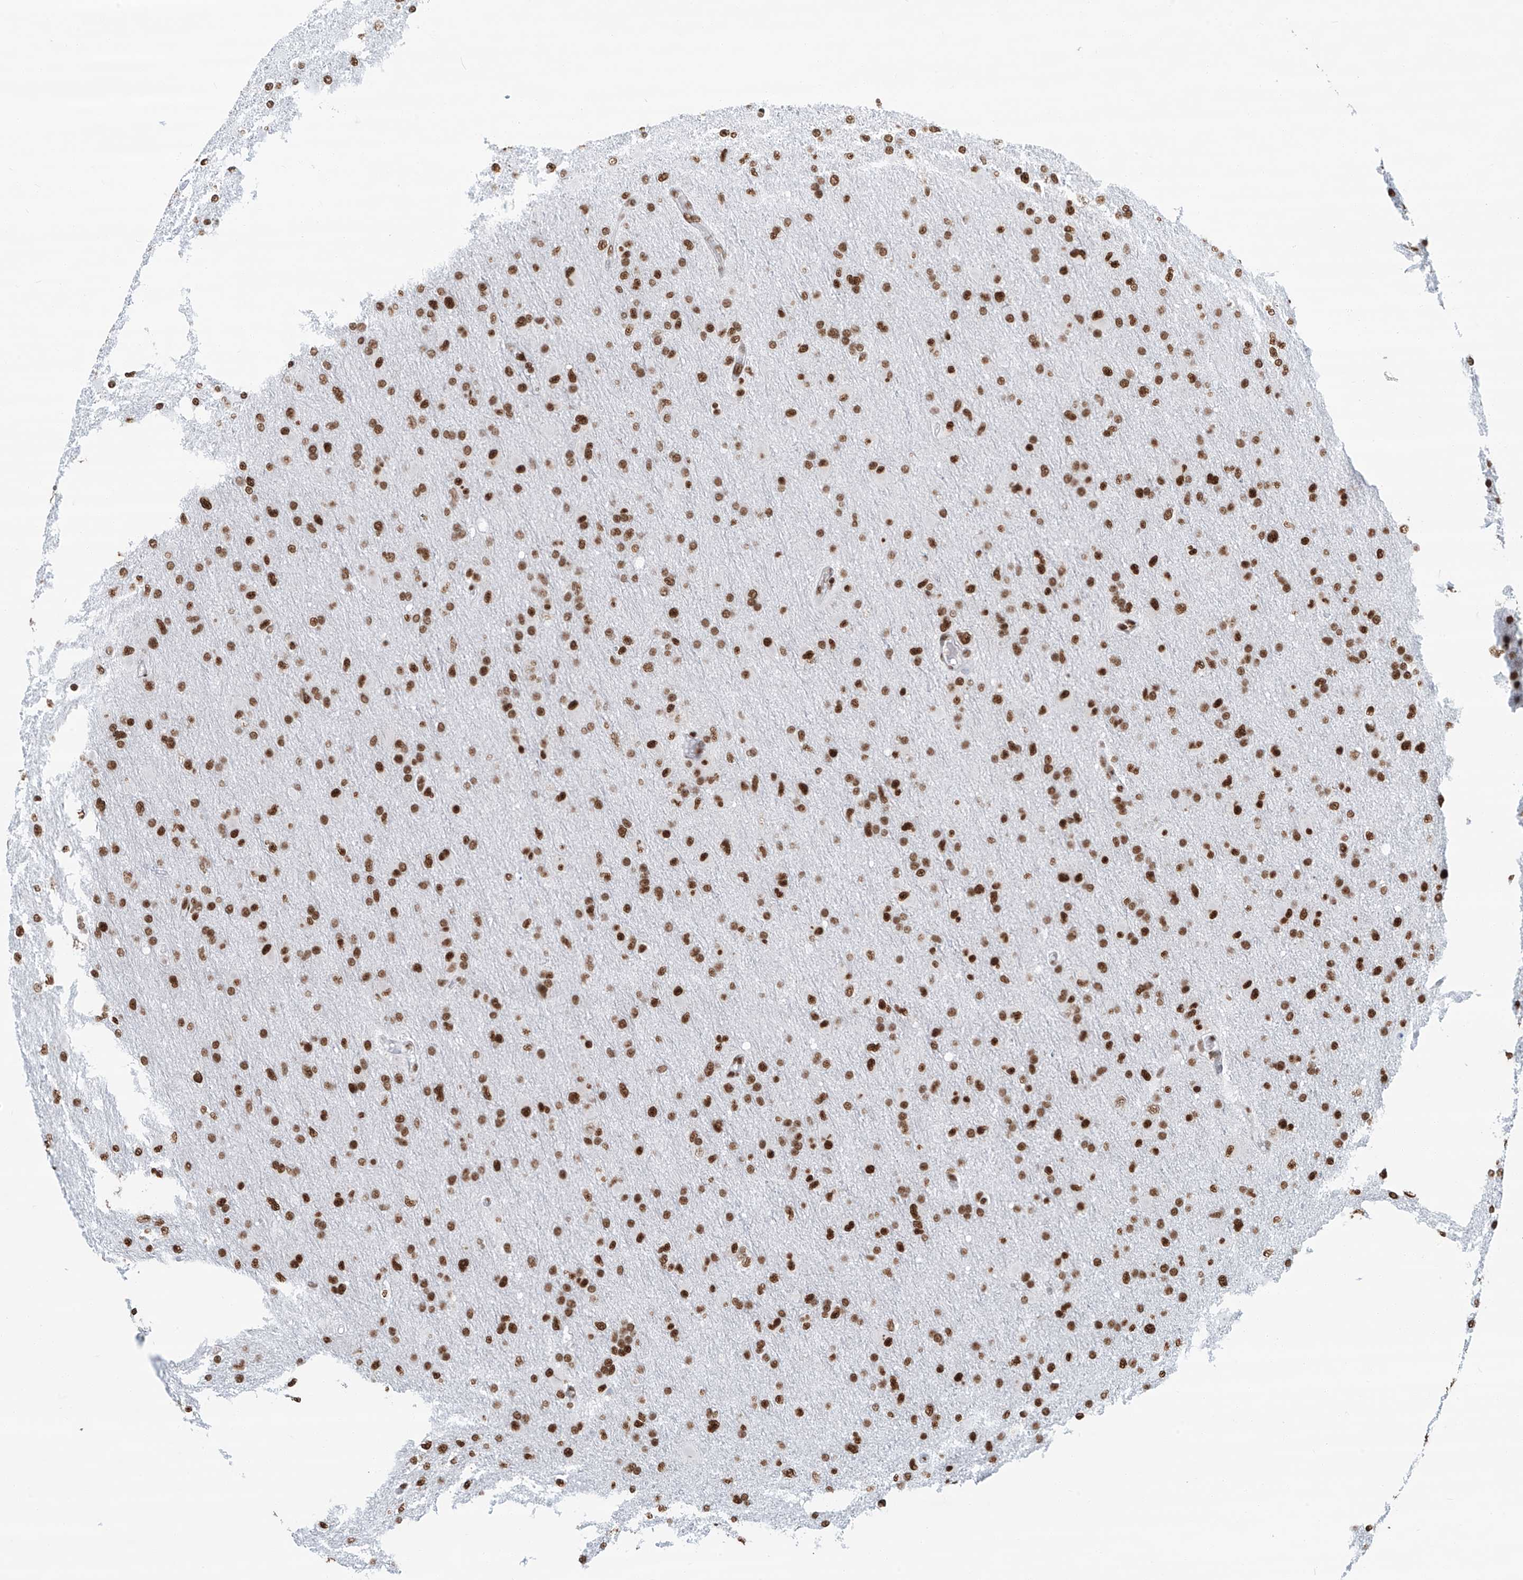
{"staining": {"intensity": "strong", "quantity": ">75%", "location": "nuclear"}, "tissue": "glioma", "cell_type": "Tumor cells", "image_type": "cancer", "snomed": [{"axis": "morphology", "description": "Glioma, malignant, High grade"}, {"axis": "topography", "description": "Cerebral cortex"}], "caption": "Human malignant high-grade glioma stained with a protein marker reveals strong staining in tumor cells.", "gene": "SARNP", "patient": {"sex": "female", "age": 36}}